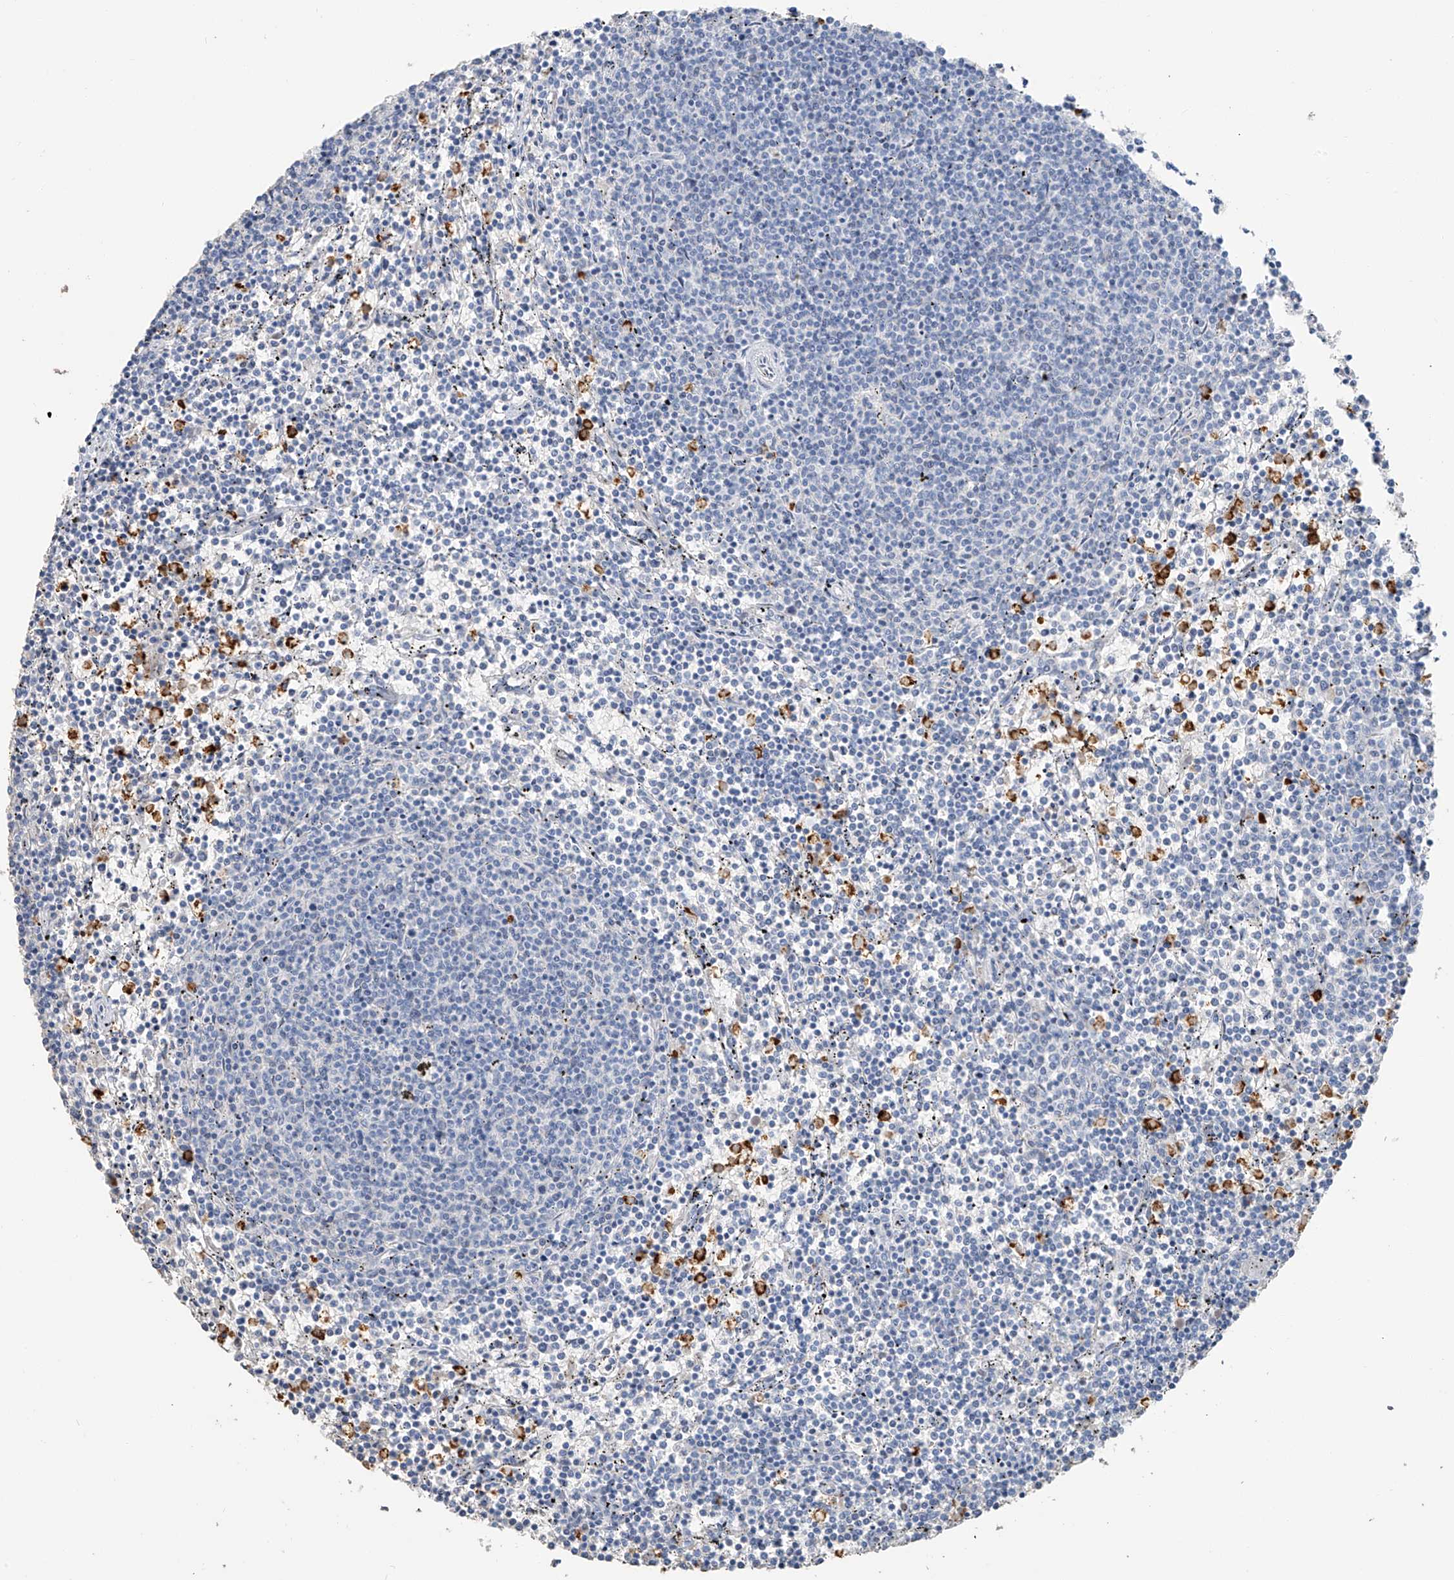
{"staining": {"intensity": "negative", "quantity": "none", "location": "none"}, "tissue": "lymphoma", "cell_type": "Tumor cells", "image_type": "cancer", "snomed": [{"axis": "morphology", "description": "Malignant lymphoma, non-Hodgkin's type, Low grade"}, {"axis": "topography", "description": "Spleen"}], "caption": "Immunohistochemical staining of lymphoma displays no significant expression in tumor cells. (IHC, brightfield microscopy, high magnification).", "gene": "PAFAH1B3", "patient": {"sex": "female", "age": 50}}